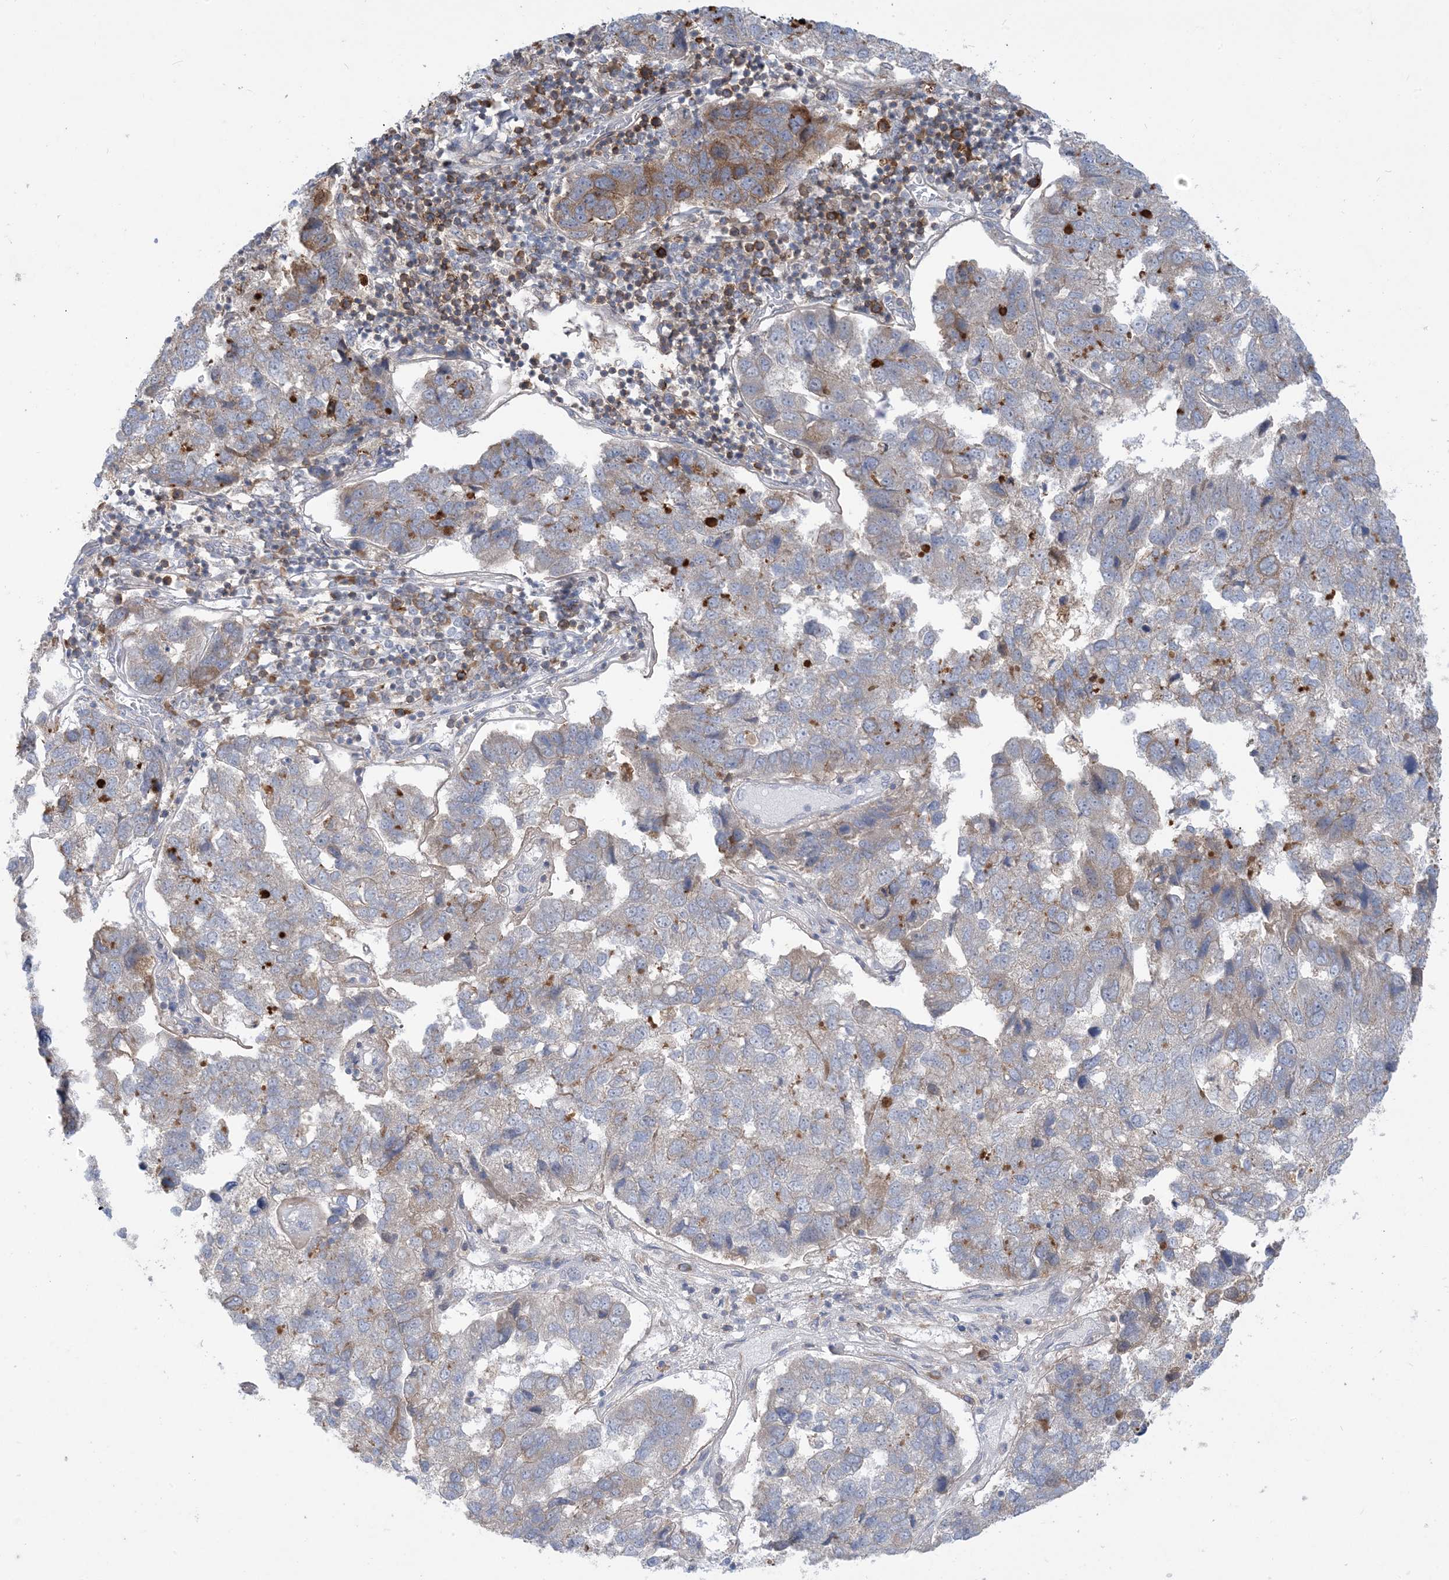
{"staining": {"intensity": "moderate", "quantity": "<25%", "location": "cytoplasmic/membranous"}, "tissue": "pancreatic cancer", "cell_type": "Tumor cells", "image_type": "cancer", "snomed": [{"axis": "morphology", "description": "Adenocarcinoma, NOS"}, {"axis": "topography", "description": "Pancreas"}], "caption": "There is low levels of moderate cytoplasmic/membranous staining in tumor cells of adenocarcinoma (pancreatic), as demonstrated by immunohistochemical staining (brown color).", "gene": "AOC1", "patient": {"sex": "female", "age": 61}}